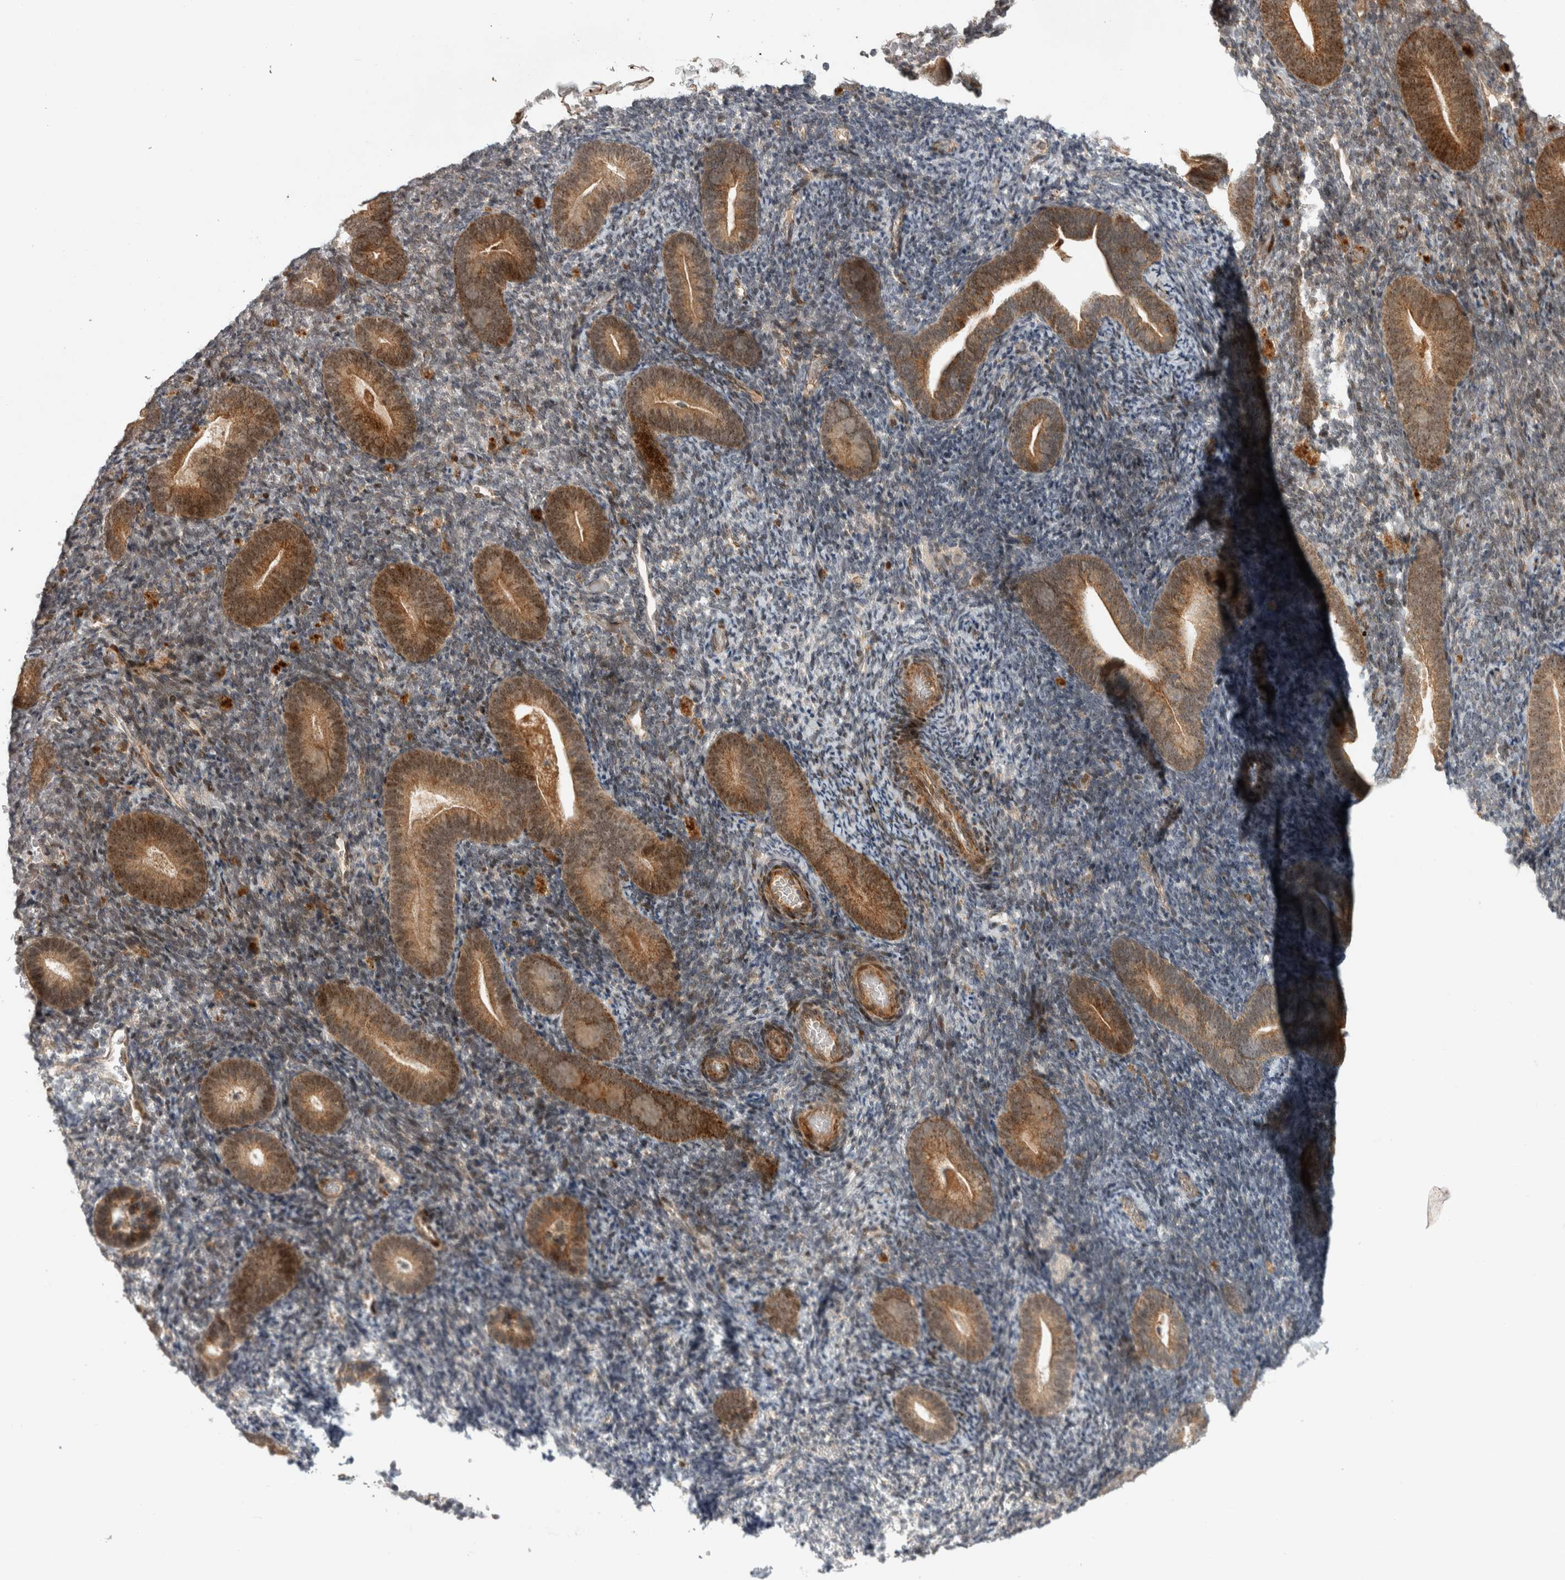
{"staining": {"intensity": "moderate", "quantity": "25%-75%", "location": "cytoplasmic/membranous,nuclear"}, "tissue": "endometrium", "cell_type": "Cells in endometrial stroma", "image_type": "normal", "snomed": [{"axis": "morphology", "description": "Normal tissue, NOS"}, {"axis": "topography", "description": "Endometrium"}], "caption": "This photomicrograph demonstrates IHC staining of unremarkable endometrium, with medium moderate cytoplasmic/membranous,nuclear staining in approximately 25%-75% of cells in endometrial stroma.", "gene": "INSRR", "patient": {"sex": "female", "age": 51}}